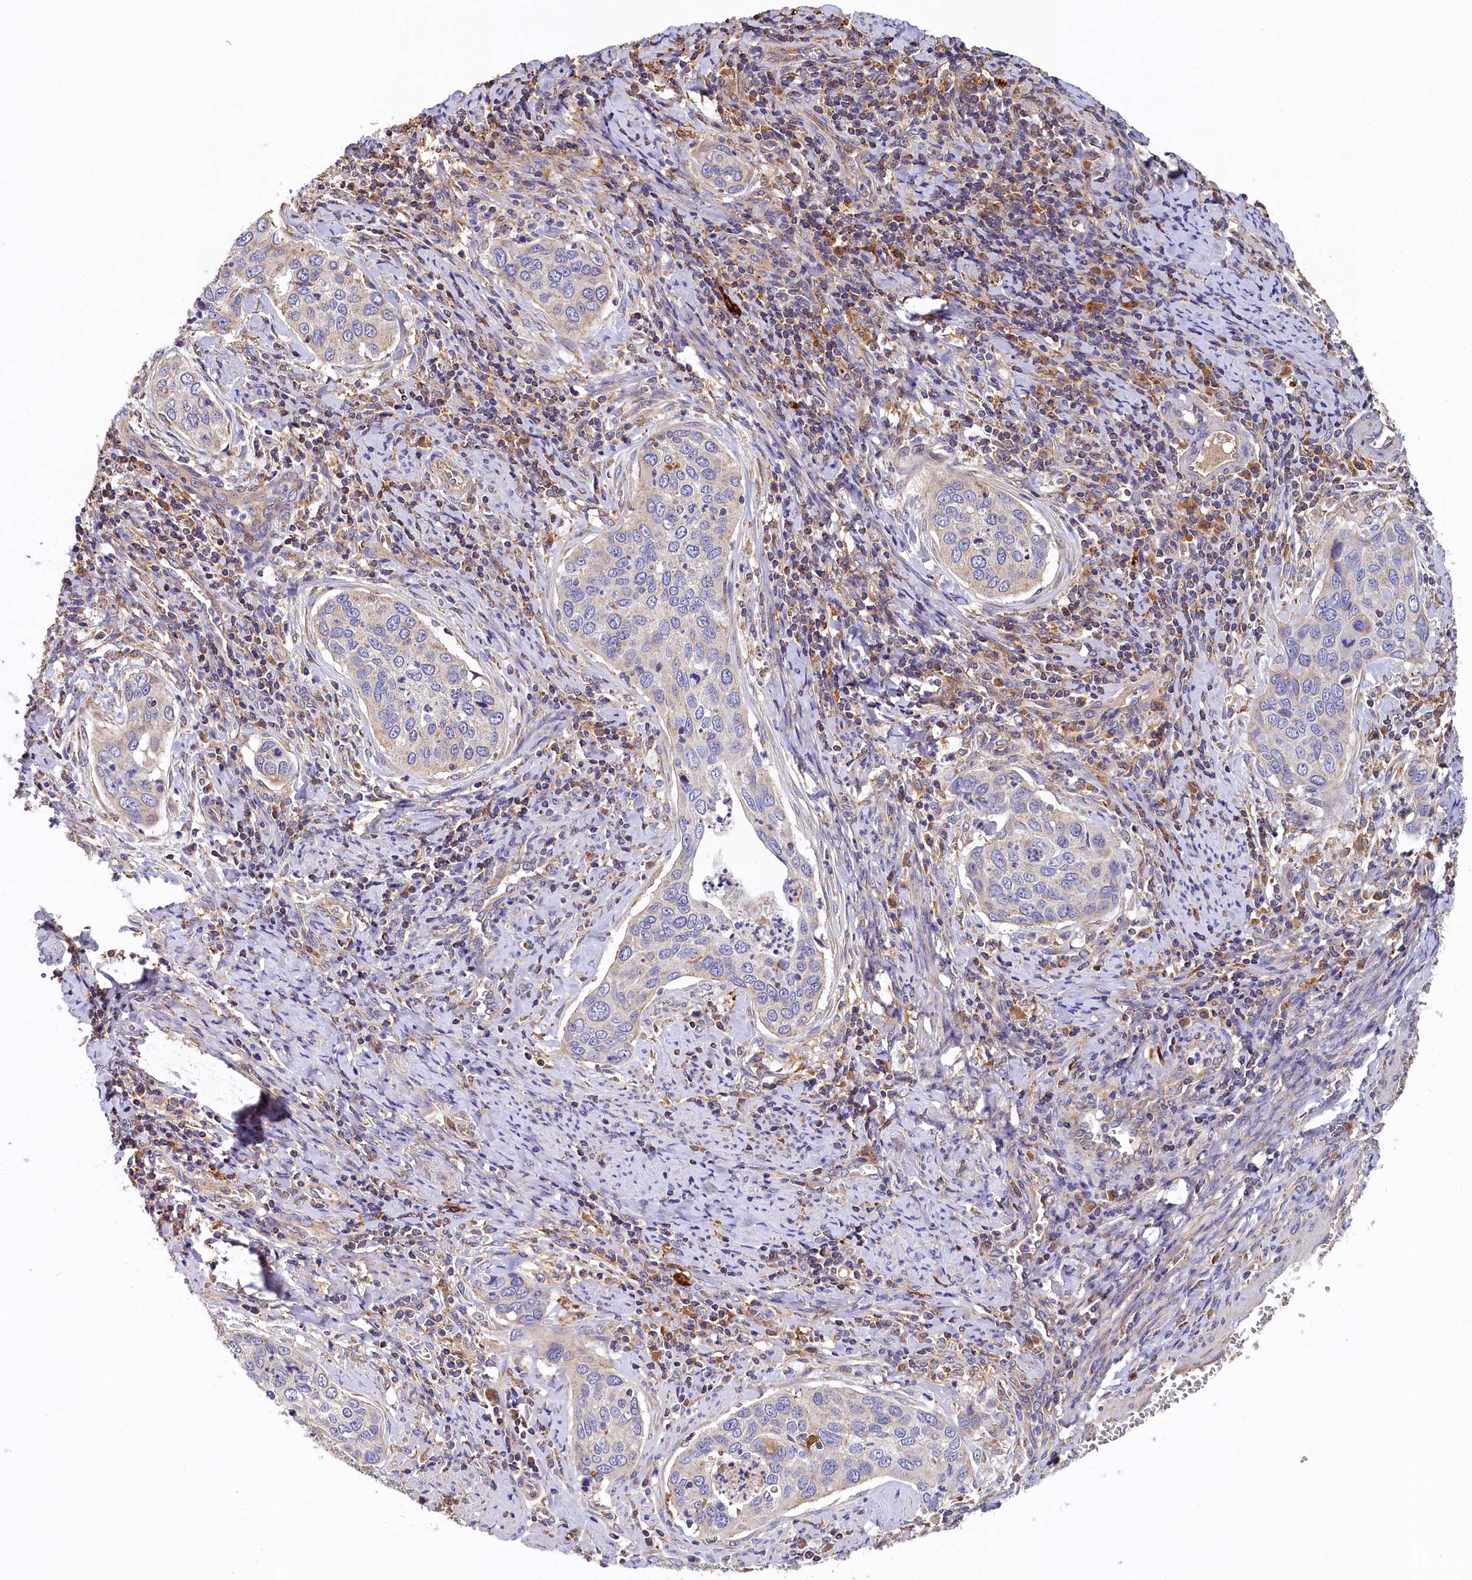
{"staining": {"intensity": "negative", "quantity": "none", "location": "none"}, "tissue": "cervical cancer", "cell_type": "Tumor cells", "image_type": "cancer", "snomed": [{"axis": "morphology", "description": "Squamous cell carcinoma, NOS"}, {"axis": "topography", "description": "Cervix"}], "caption": "Tumor cells are negative for protein expression in human cervical cancer (squamous cell carcinoma). (DAB (3,3'-diaminobenzidine) immunohistochemistry (IHC) visualized using brightfield microscopy, high magnification).", "gene": "SEC31B", "patient": {"sex": "female", "age": 53}}